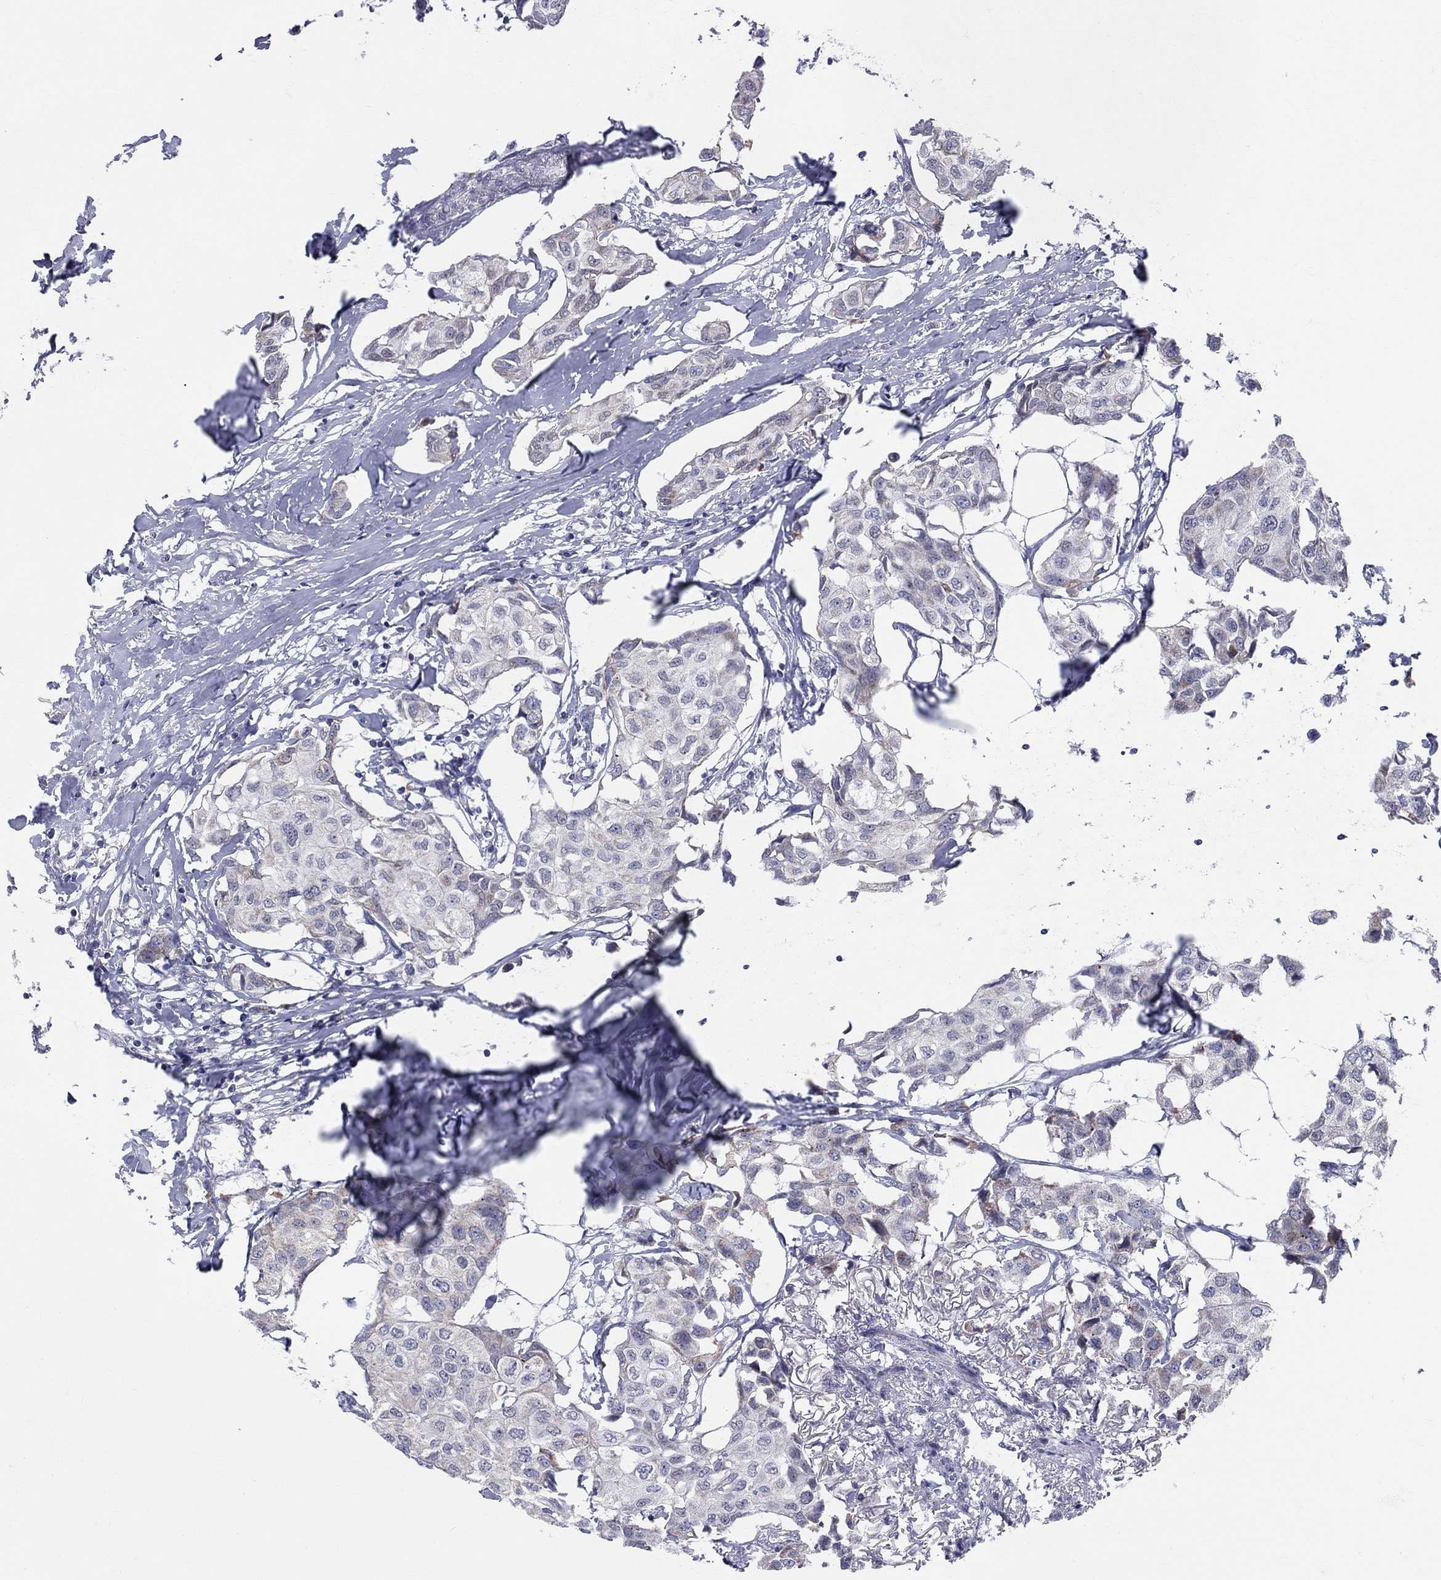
{"staining": {"intensity": "negative", "quantity": "none", "location": "none"}, "tissue": "breast cancer", "cell_type": "Tumor cells", "image_type": "cancer", "snomed": [{"axis": "morphology", "description": "Duct carcinoma"}, {"axis": "topography", "description": "Breast"}], "caption": "A photomicrograph of human infiltrating ductal carcinoma (breast) is negative for staining in tumor cells. Brightfield microscopy of immunohistochemistry stained with DAB (brown) and hematoxylin (blue), captured at high magnification.", "gene": "KISS1R", "patient": {"sex": "female", "age": 80}}